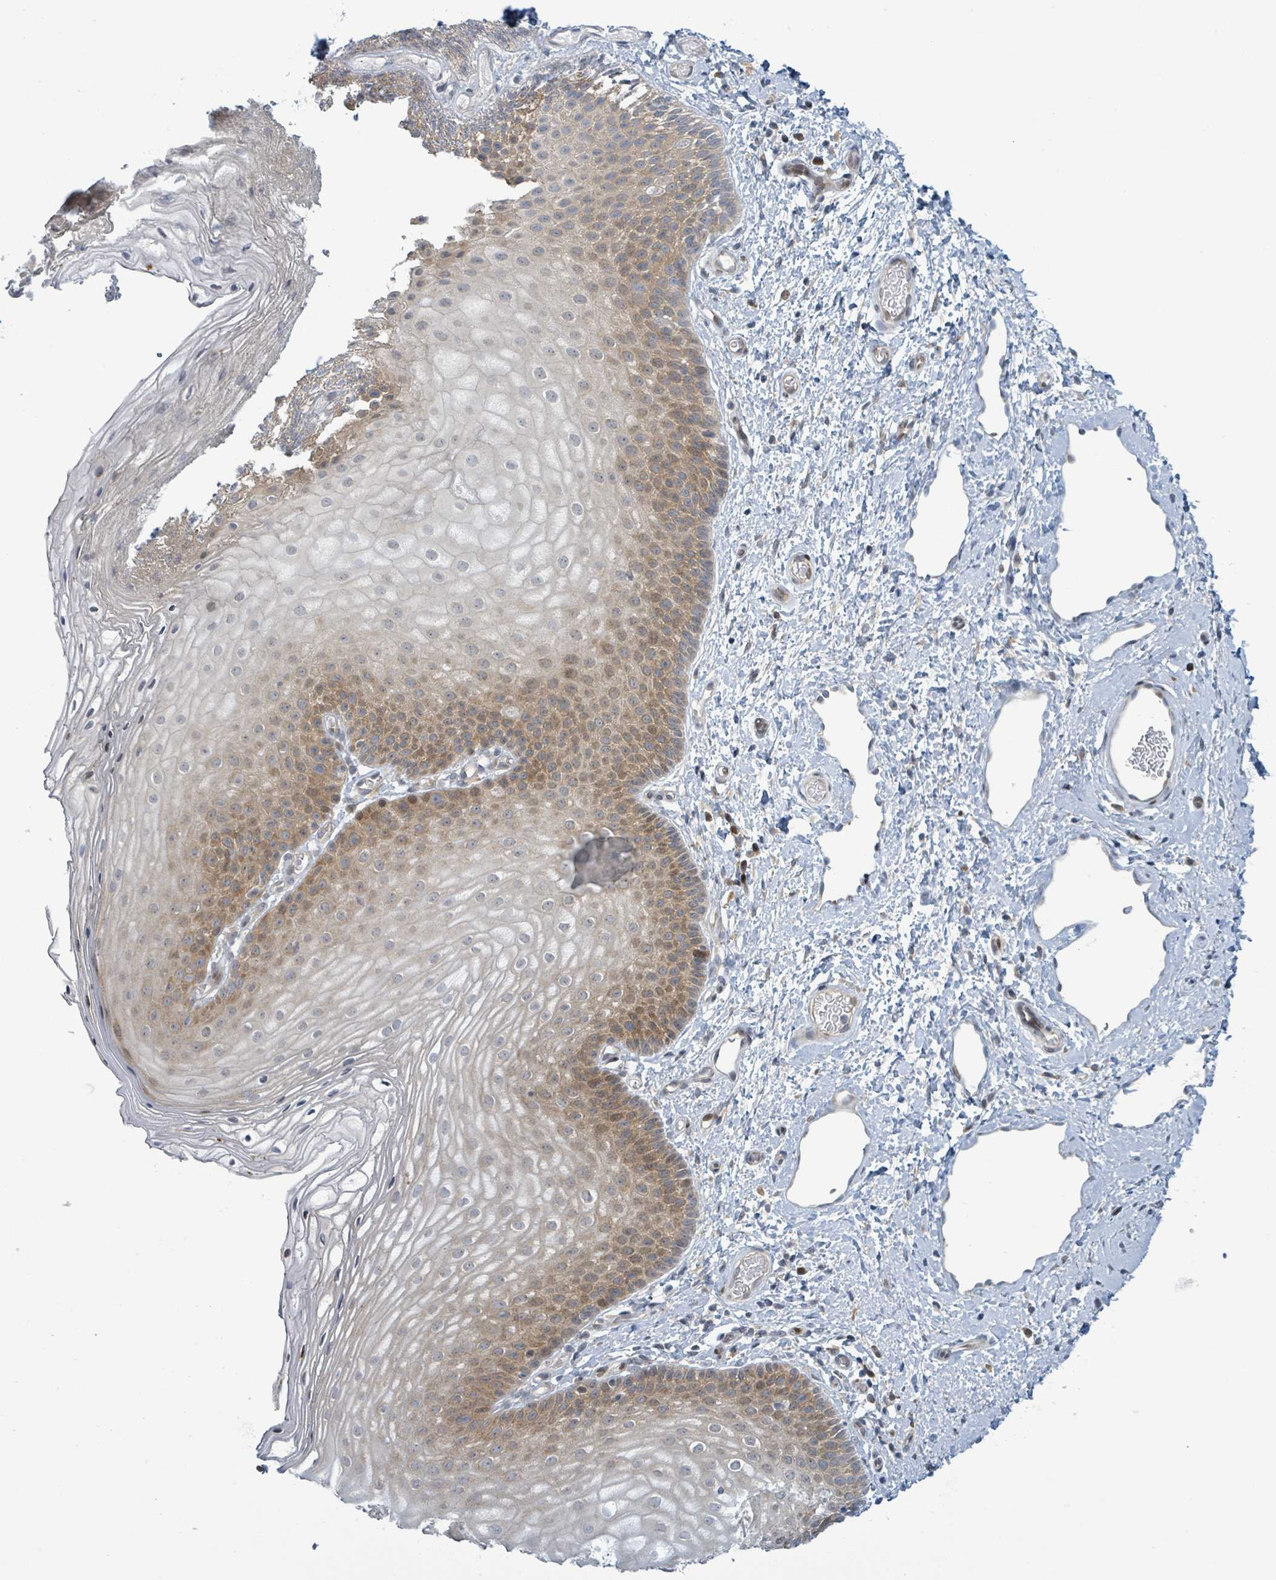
{"staining": {"intensity": "strong", "quantity": "25%-75%", "location": "cytoplasmic/membranous"}, "tissue": "skin", "cell_type": "Epidermal cells", "image_type": "normal", "snomed": [{"axis": "morphology", "description": "Normal tissue, NOS"}, {"axis": "topography", "description": "Anal"}], "caption": "DAB (3,3'-diaminobenzidine) immunohistochemical staining of benign human skin exhibits strong cytoplasmic/membranous protein positivity in approximately 25%-75% of epidermal cells.", "gene": "RPL32", "patient": {"sex": "female", "age": 40}}